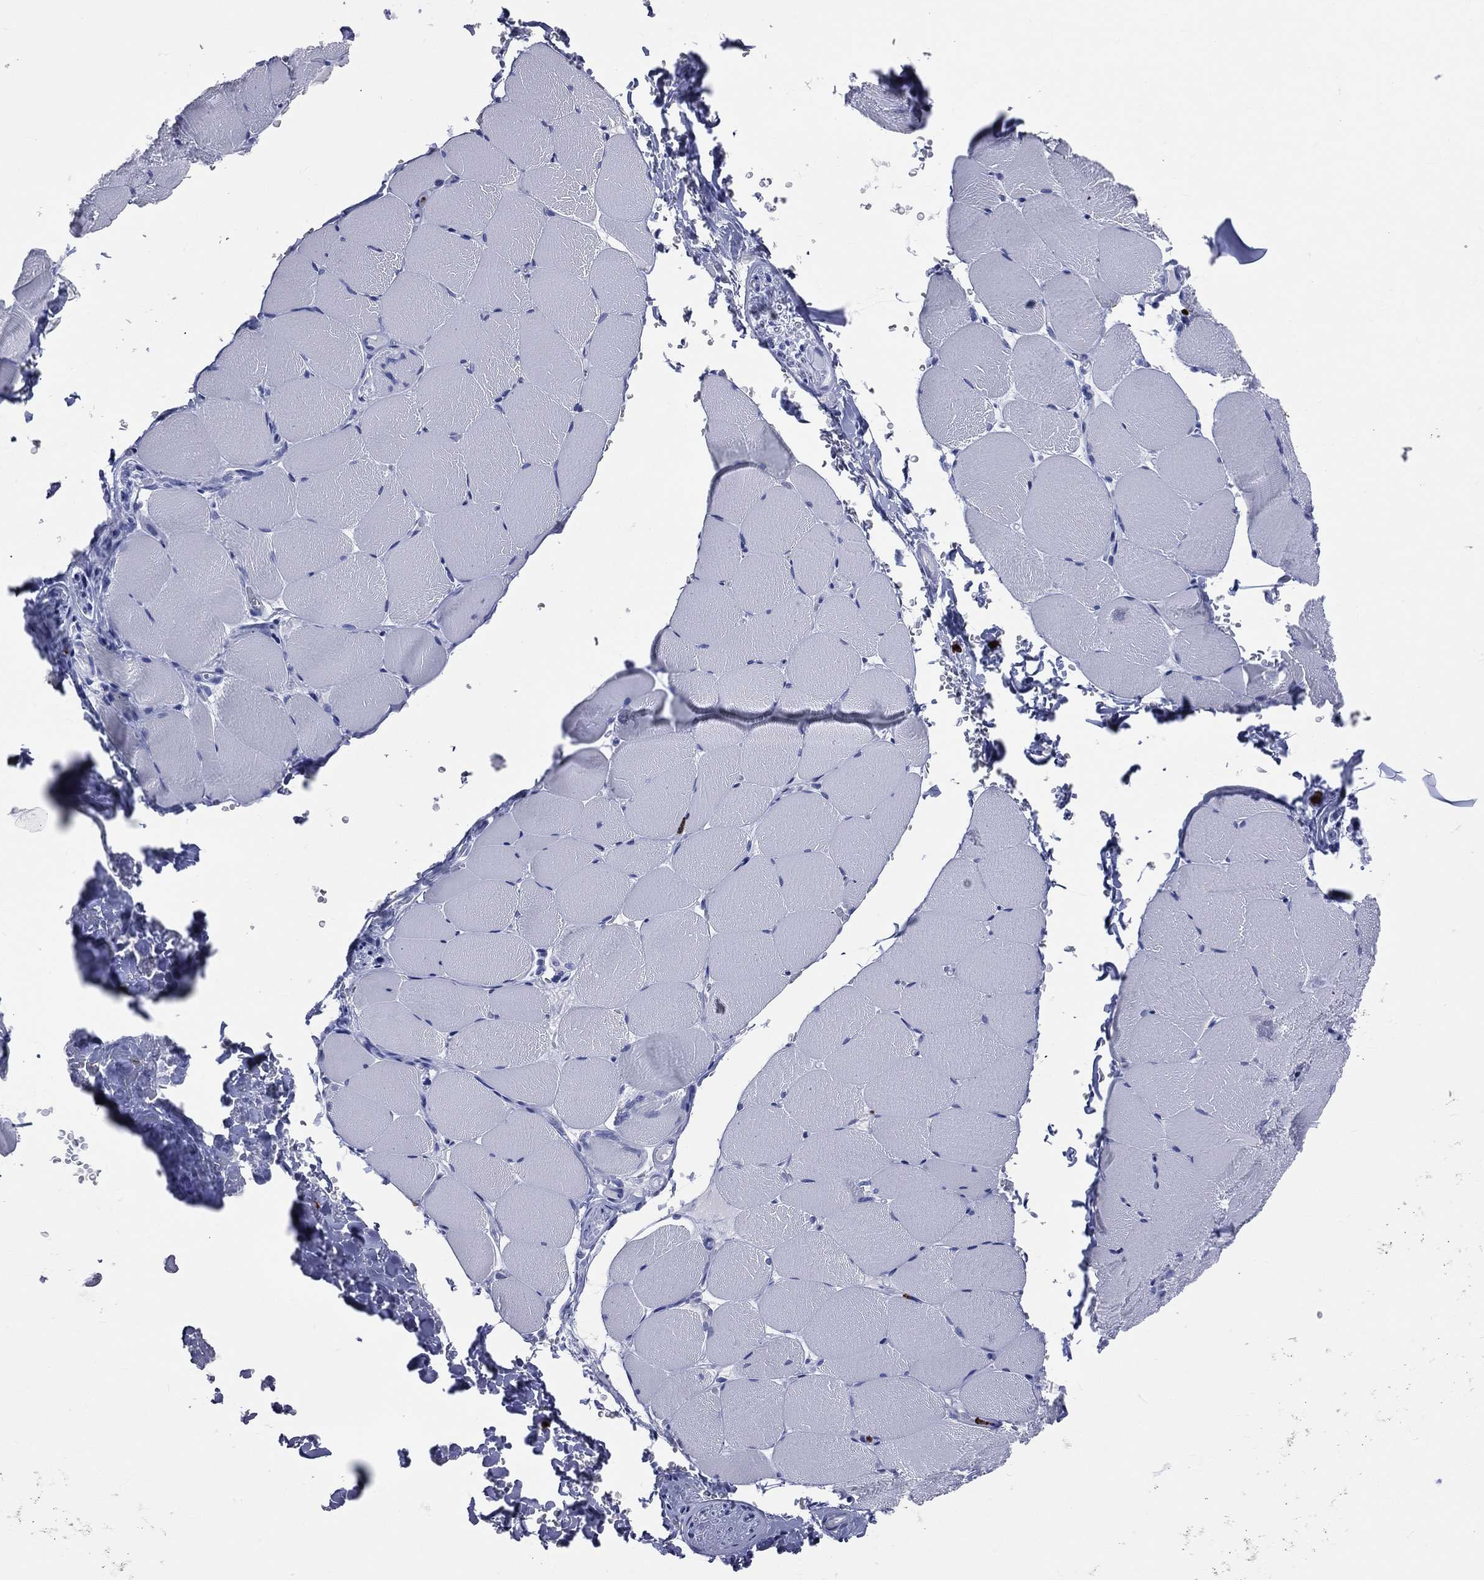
{"staining": {"intensity": "negative", "quantity": "none", "location": "none"}, "tissue": "skeletal muscle", "cell_type": "Myocytes", "image_type": "normal", "snomed": [{"axis": "morphology", "description": "Normal tissue, NOS"}, {"axis": "topography", "description": "Skeletal muscle"}], "caption": "DAB (3,3'-diaminobenzidine) immunohistochemical staining of unremarkable skeletal muscle displays no significant positivity in myocytes. Nuclei are stained in blue.", "gene": "PGLYRP1", "patient": {"sex": "female", "age": 37}}